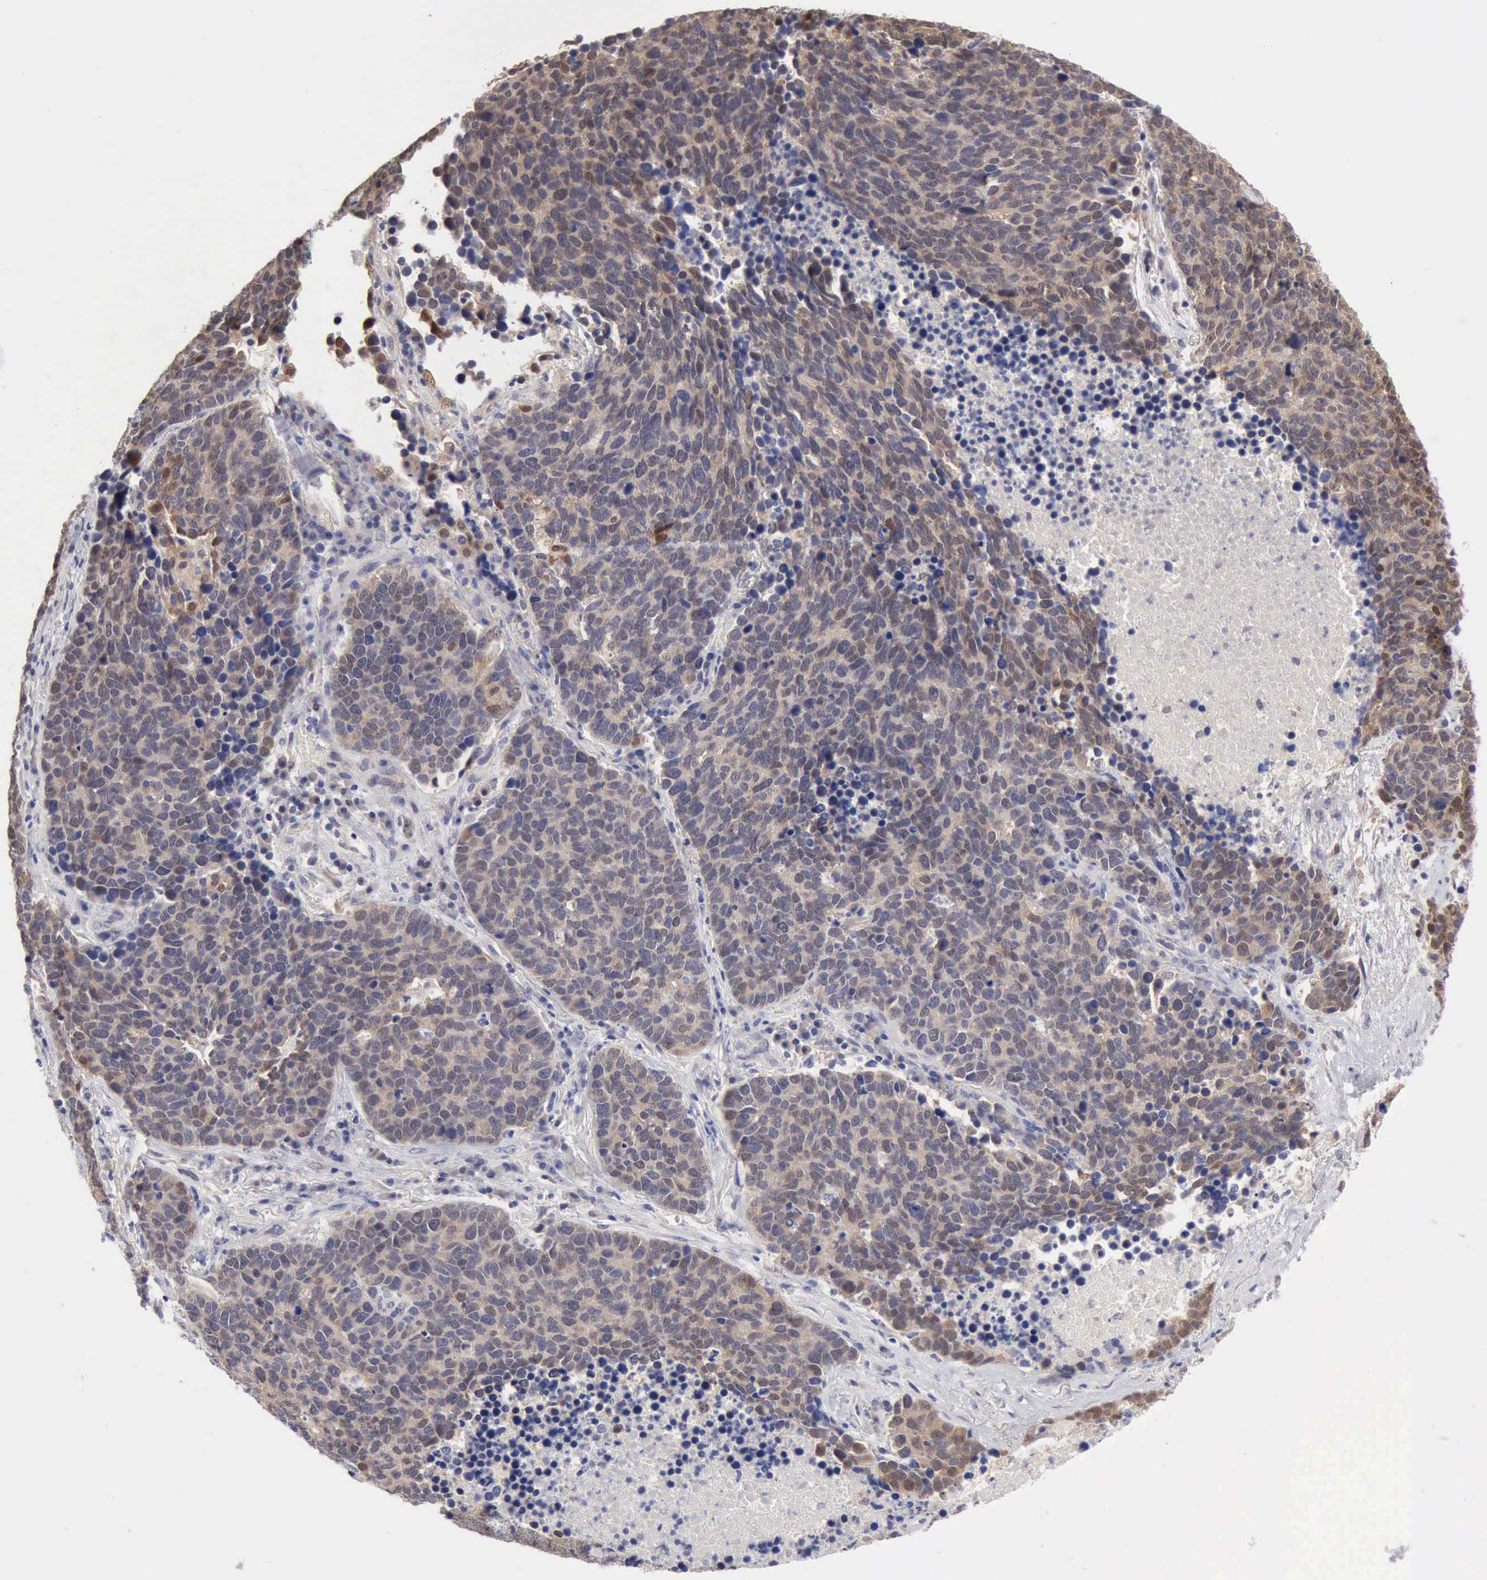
{"staining": {"intensity": "weak", "quantity": "25%-75%", "location": "cytoplasmic/membranous,nuclear"}, "tissue": "lung cancer", "cell_type": "Tumor cells", "image_type": "cancer", "snomed": [{"axis": "morphology", "description": "Neoplasm, malignant, NOS"}, {"axis": "topography", "description": "Lung"}], "caption": "About 25%-75% of tumor cells in neoplasm (malignant) (lung) reveal weak cytoplasmic/membranous and nuclear protein positivity as visualized by brown immunohistochemical staining.", "gene": "PTGR2", "patient": {"sex": "female", "age": 75}}